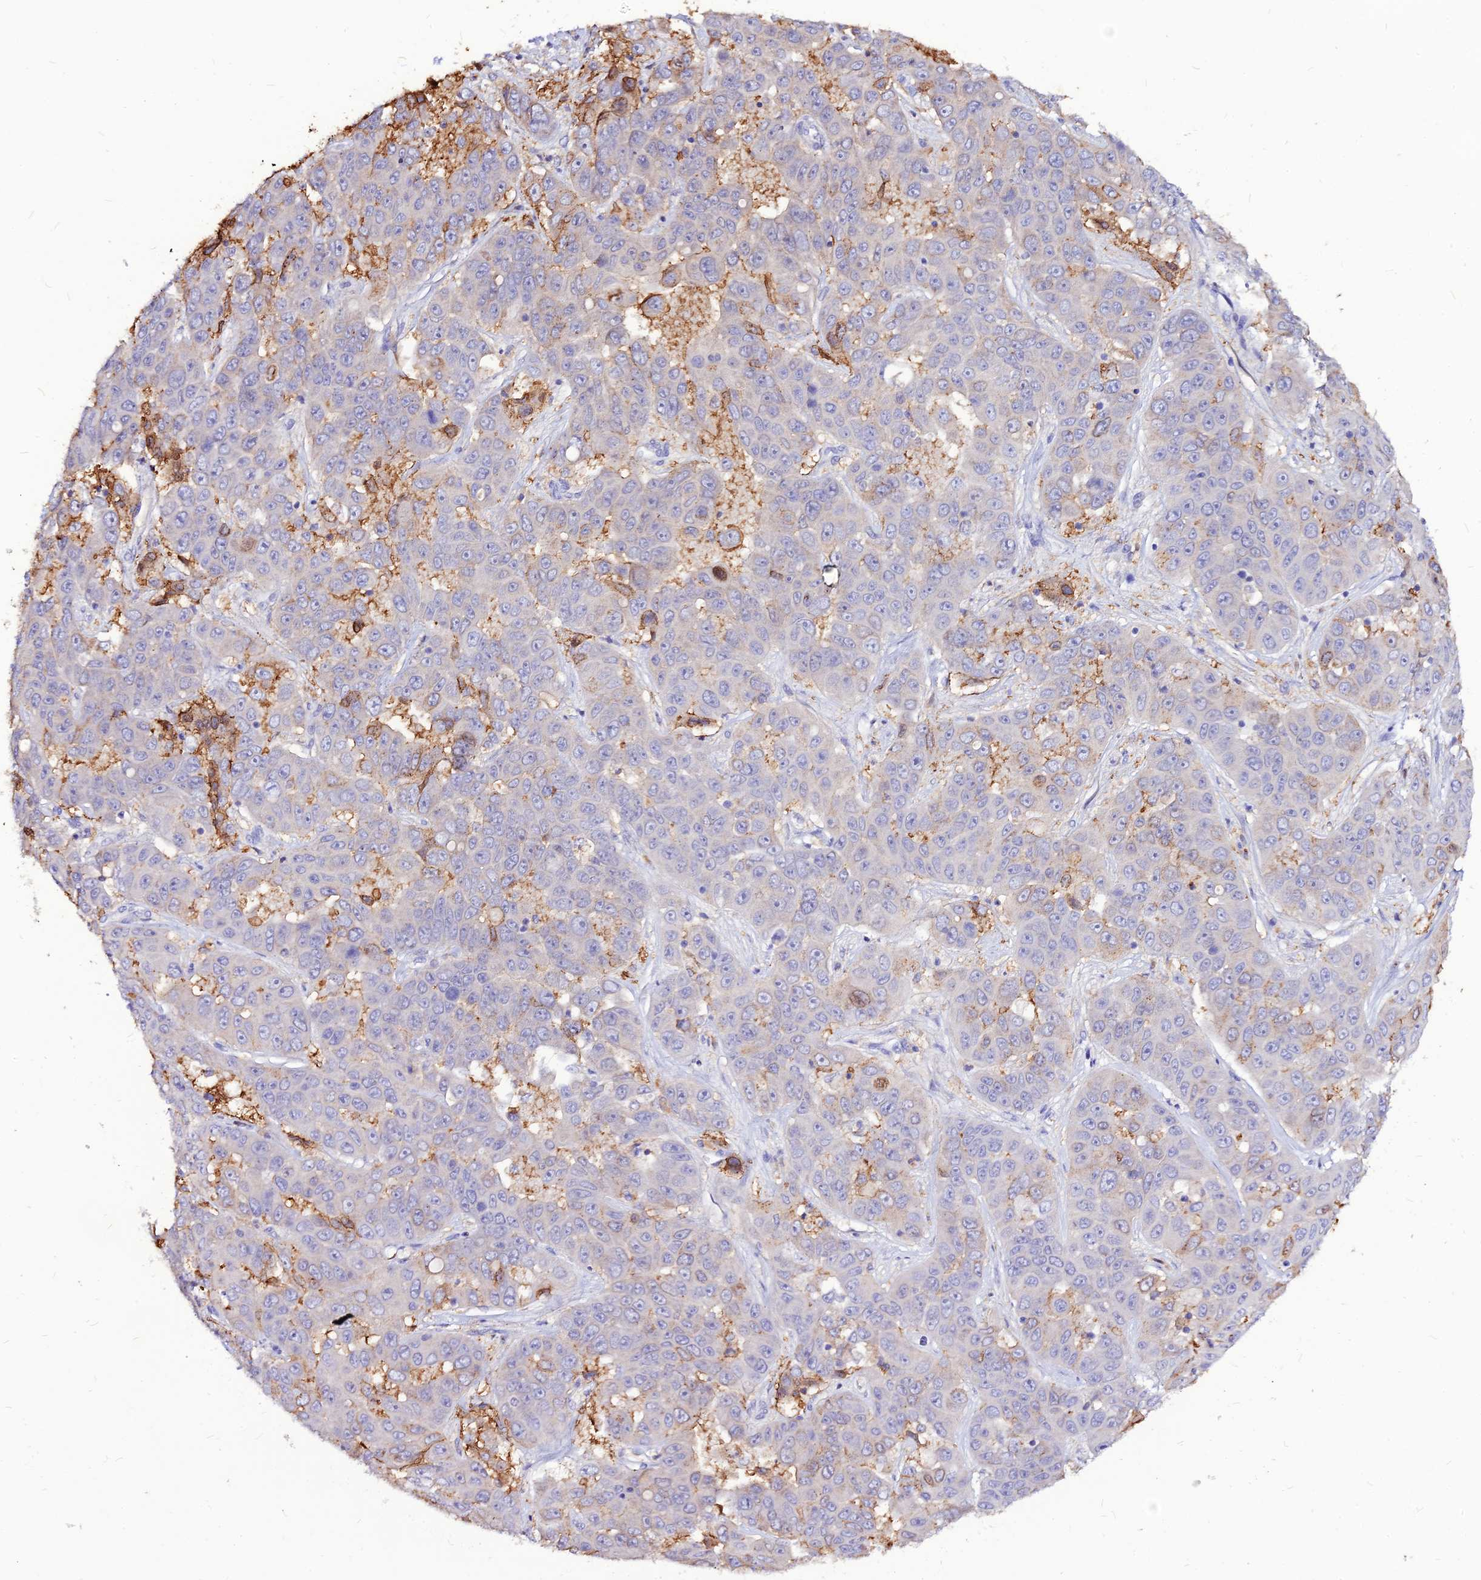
{"staining": {"intensity": "moderate", "quantity": "<25%", "location": "cytoplasmic/membranous"}, "tissue": "liver cancer", "cell_type": "Tumor cells", "image_type": "cancer", "snomed": [{"axis": "morphology", "description": "Cholangiocarcinoma"}, {"axis": "topography", "description": "Liver"}], "caption": "Human liver cancer (cholangiocarcinoma) stained with a brown dye demonstrates moderate cytoplasmic/membranous positive positivity in about <25% of tumor cells.", "gene": "CZIB", "patient": {"sex": "female", "age": 52}}